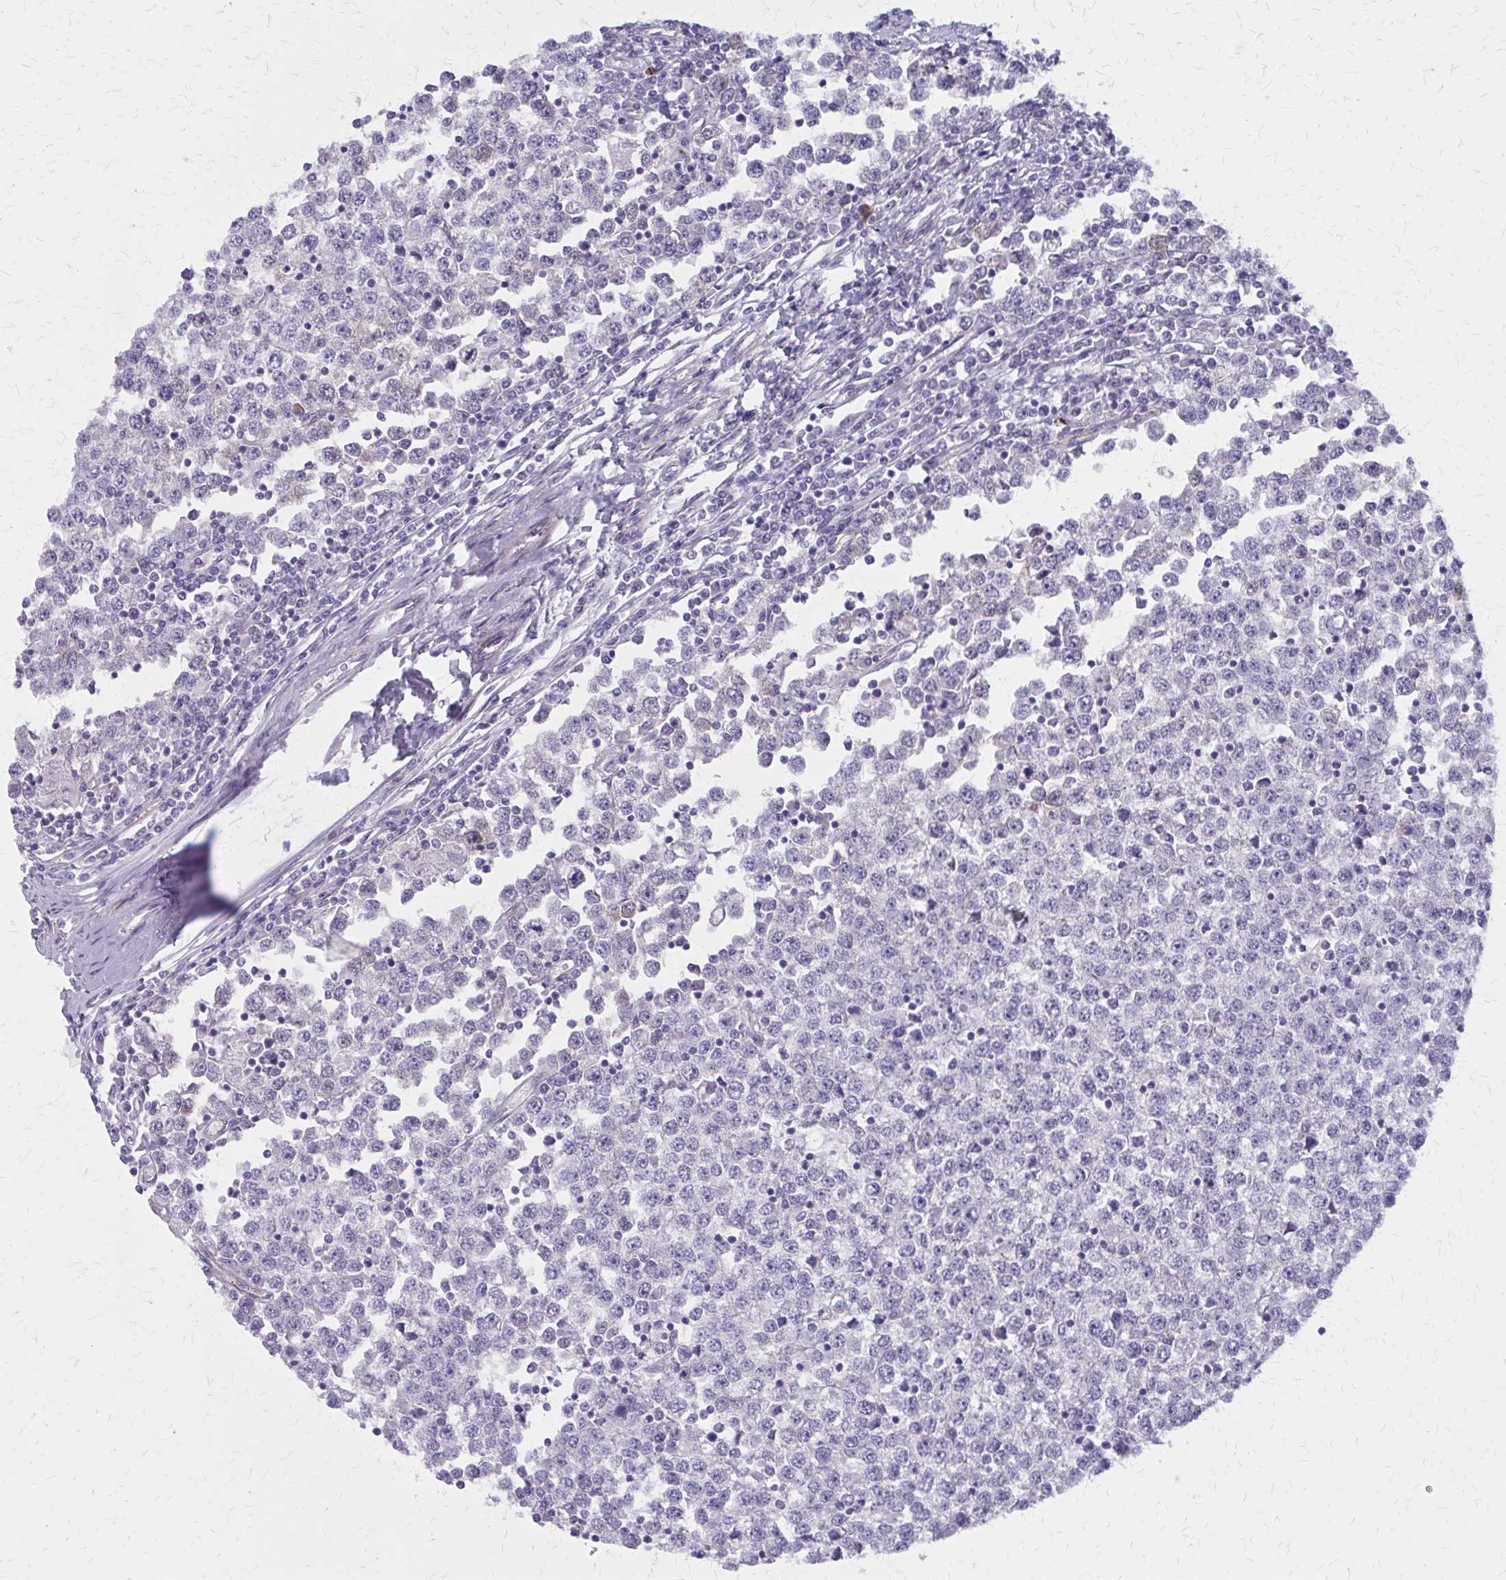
{"staining": {"intensity": "negative", "quantity": "none", "location": "none"}, "tissue": "testis cancer", "cell_type": "Tumor cells", "image_type": "cancer", "snomed": [{"axis": "morphology", "description": "Seminoma, NOS"}, {"axis": "topography", "description": "Testis"}], "caption": "A micrograph of testis seminoma stained for a protein displays no brown staining in tumor cells. (Brightfield microscopy of DAB immunohistochemistry (IHC) at high magnification).", "gene": "GLYATL2", "patient": {"sex": "male", "age": 65}}